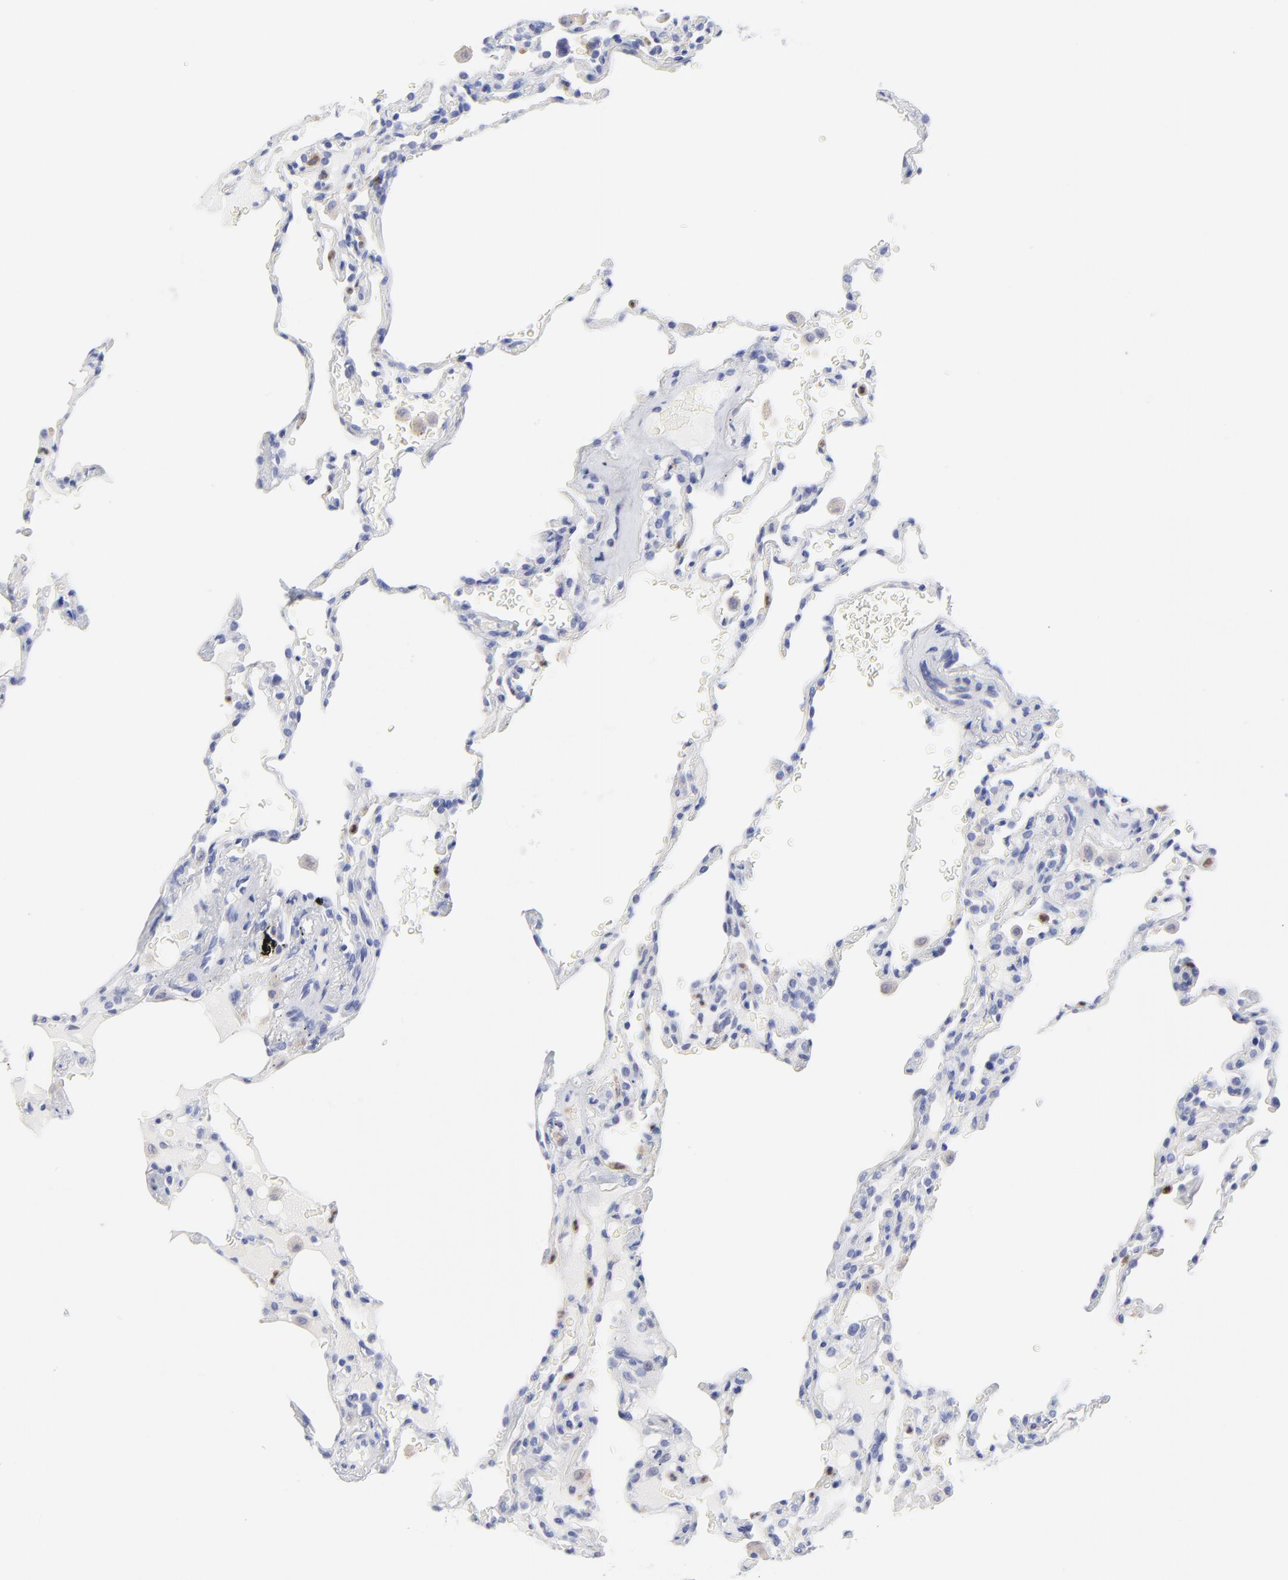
{"staining": {"intensity": "strong", "quantity": "<25%", "location": "cytoplasmic/membranous,nuclear"}, "tissue": "lung", "cell_type": "Alveolar cells", "image_type": "normal", "snomed": [{"axis": "morphology", "description": "Normal tissue, NOS"}, {"axis": "topography", "description": "Lung"}], "caption": "Immunohistochemistry (IHC) histopathology image of unremarkable lung: lung stained using IHC shows medium levels of strong protein expression localized specifically in the cytoplasmic/membranous,nuclear of alveolar cells, appearing as a cytoplasmic/membranous,nuclear brown color.", "gene": "SMARCA1", "patient": {"sex": "male", "age": 59}}